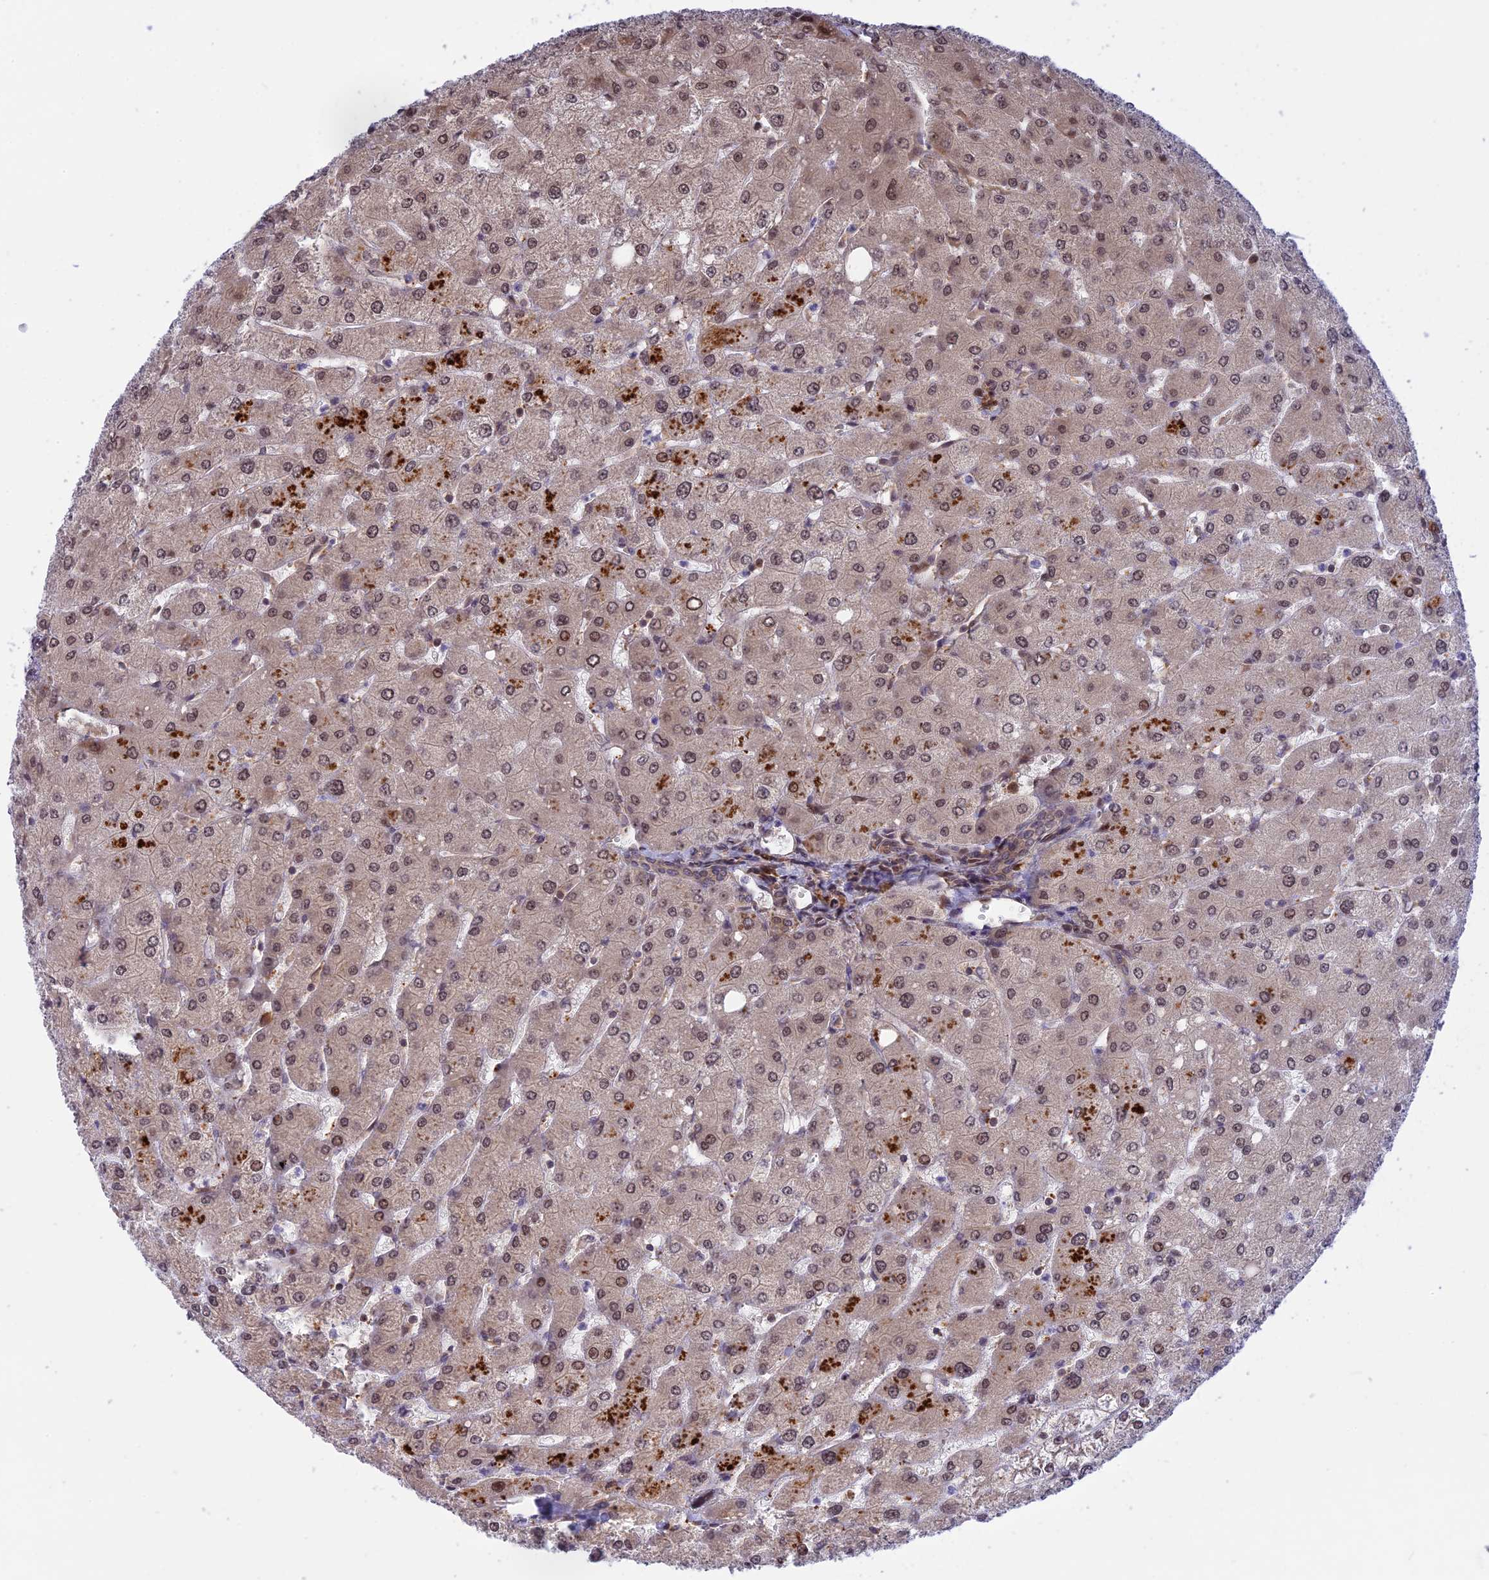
{"staining": {"intensity": "weak", "quantity": ">75%", "location": "cytoplasmic/membranous"}, "tissue": "liver", "cell_type": "Cholangiocytes", "image_type": "normal", "snomed": [{"axis": "morphology", "description": "Normal tissue, NOS"}, {"axis": "topography", "description": "Liver"}], "caption": "About >75% of cholangiocytes in normal human liver reveal weak cytoplasmic/membranous protein expression as visualized by brown immunohistochemical staining.", "gene": "ZNF428", "patient": {"sex": "male", "age": 55}}